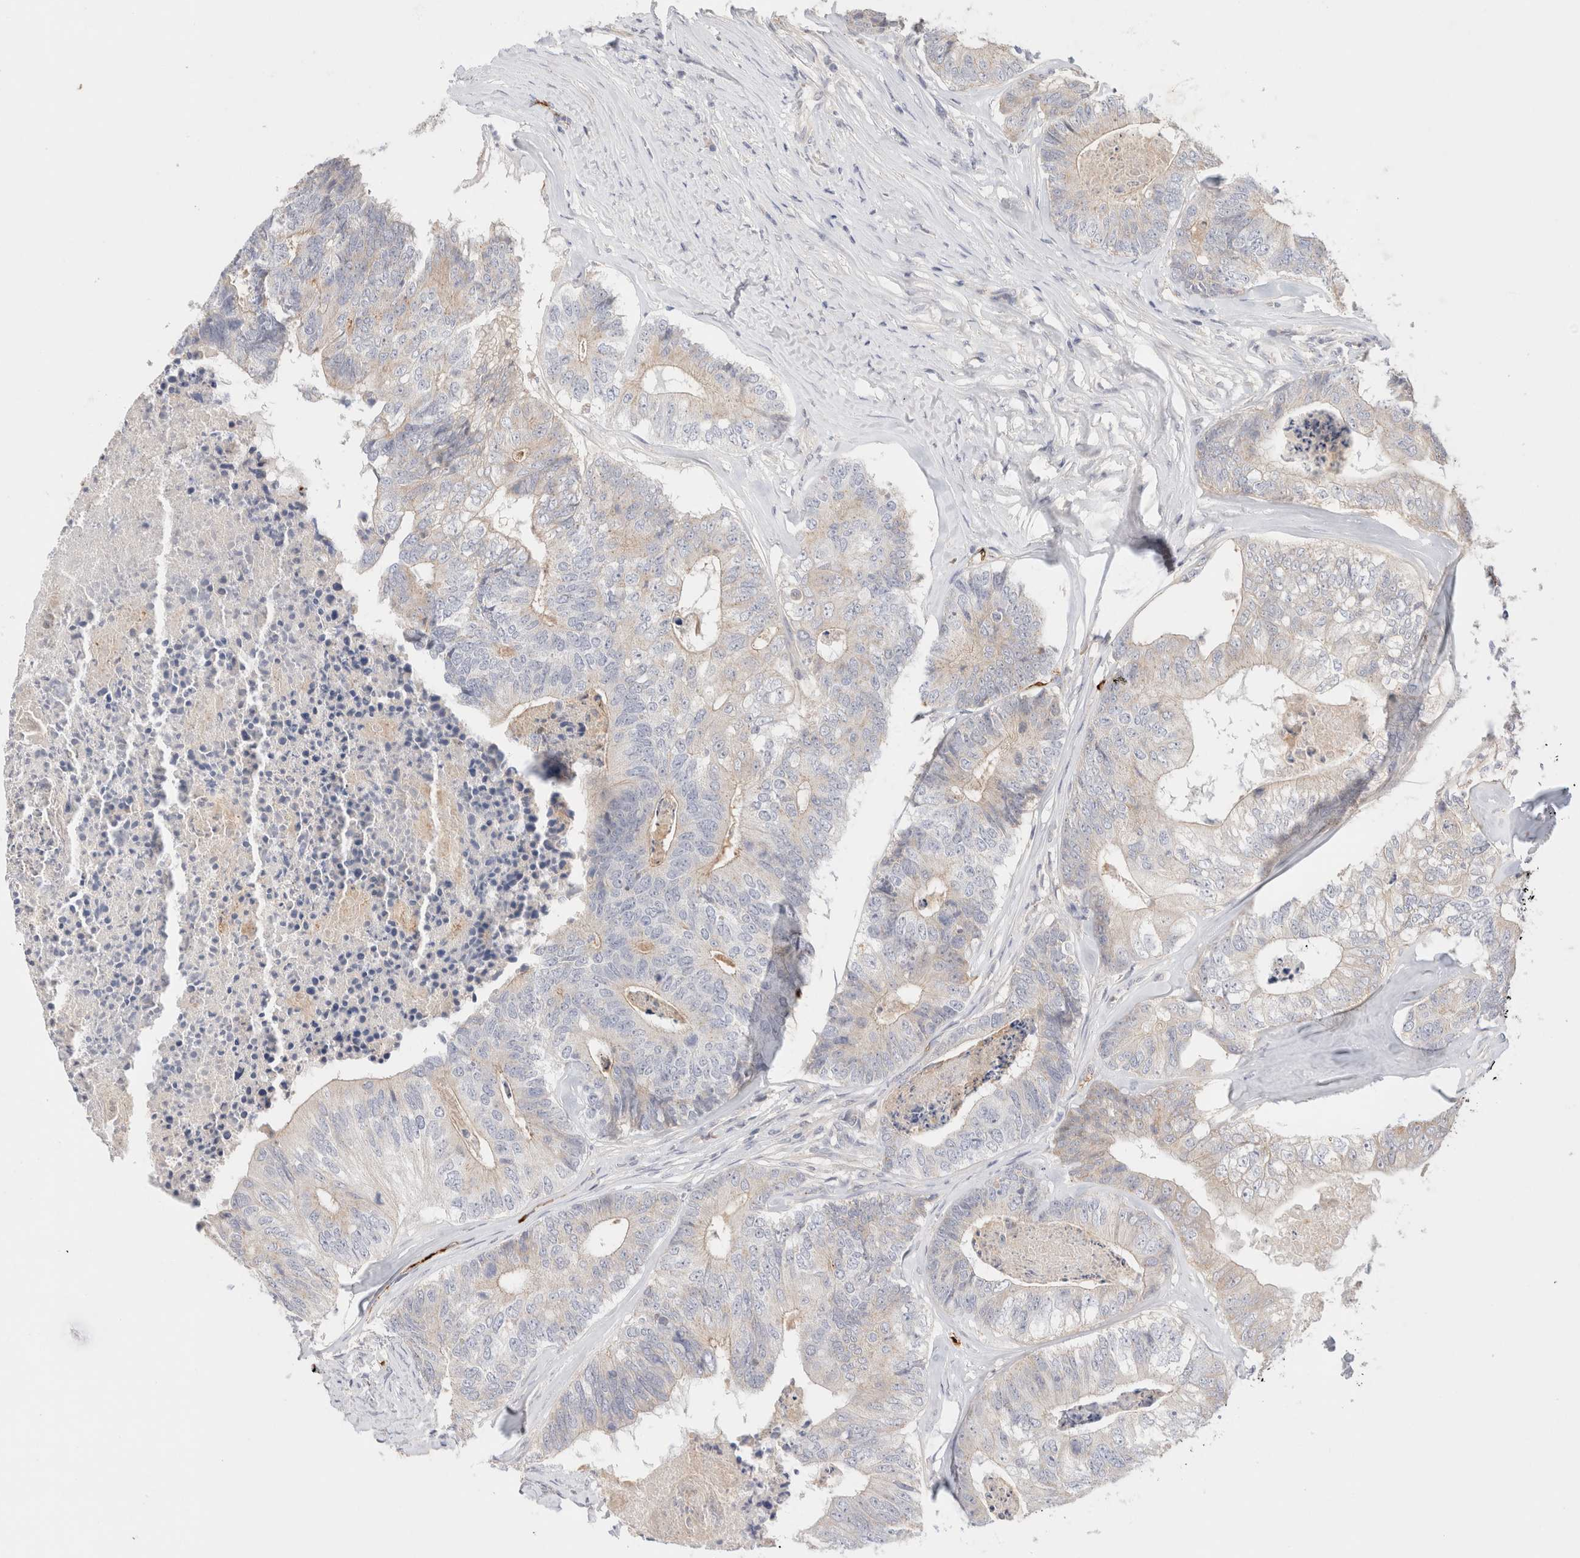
{"staining": {"intensity": "weak", "quantity": "<25%", "location": "cytoplasmic/membranous"}, "tissue": "colorectal cancer", "cell_type": "Tumor cells", "image_type": "cancer", "snomed": [{"axis": "morphology", "description": "Adenocarcinoma, NOS"}, {"axis": "topography", "description": "Colon"}], "caption": "The immunohistochemistry (IHC) histopathology image has no significant staining in tumor cells of adenocarcinoma (colorectal) tissue.", "gene": "MST1", "patient": {"sex": "female", "age": 67}}